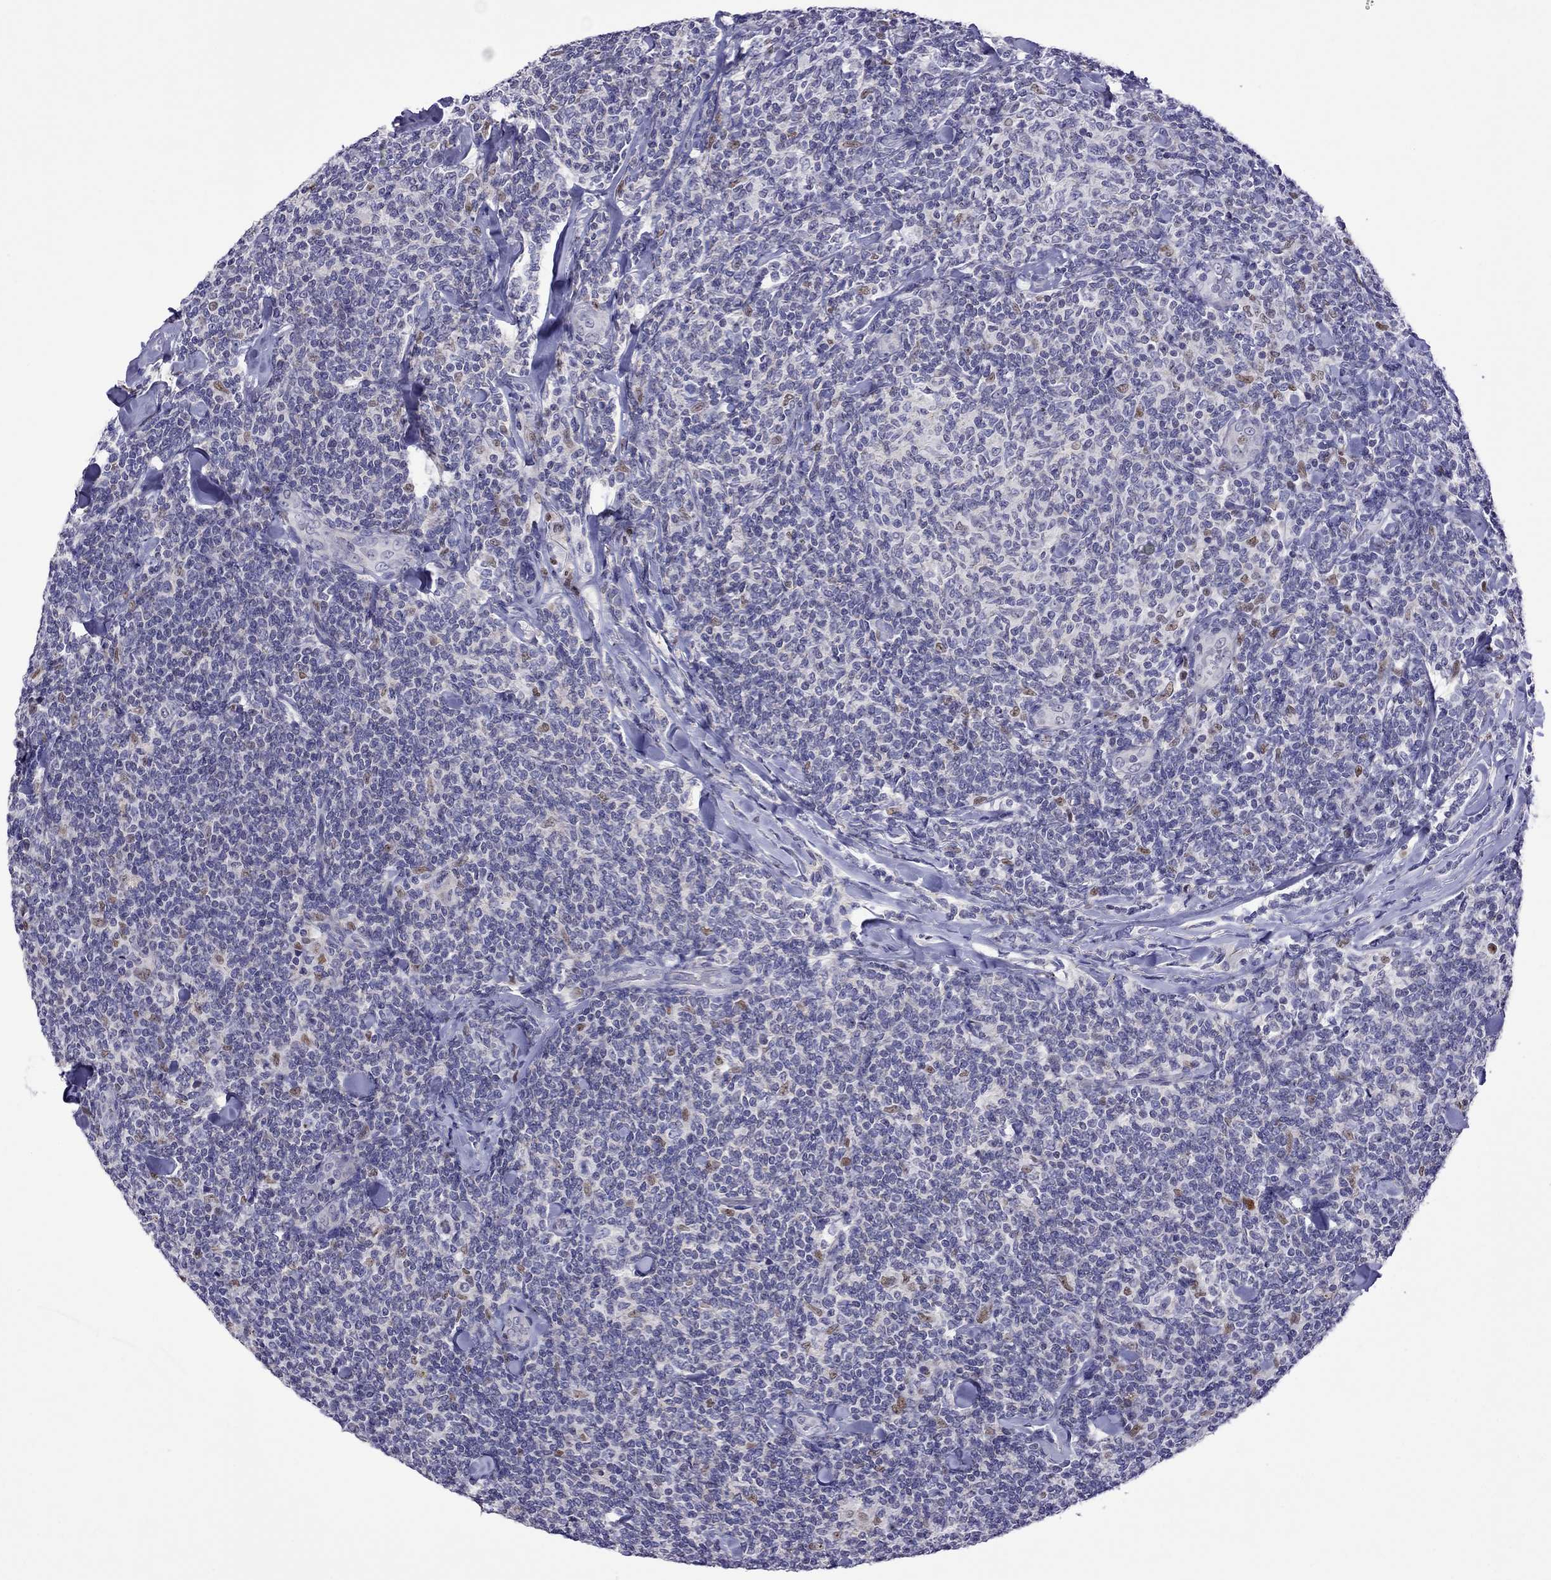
{"staining": {"intensity": "negative", "quantity": "none", "location": "none"}, "tissue": "lymphoma", "cell_type": "Tumor cells", "image_type": "cancer", "snomed": [{"axis": "morphology", "description": "Malignant lymphoma, non-Hodgkin's type, Low grade"}, {"axis": "topography", "description": "Lymph node"}], "caption": "Protein analysis of malignant lymphoma, non-Hodgkin's type (low-grade) shows no significant positivity in tumor cells.", "gene": "MPZ", "patient": {"sex": "female", "age": 56}}